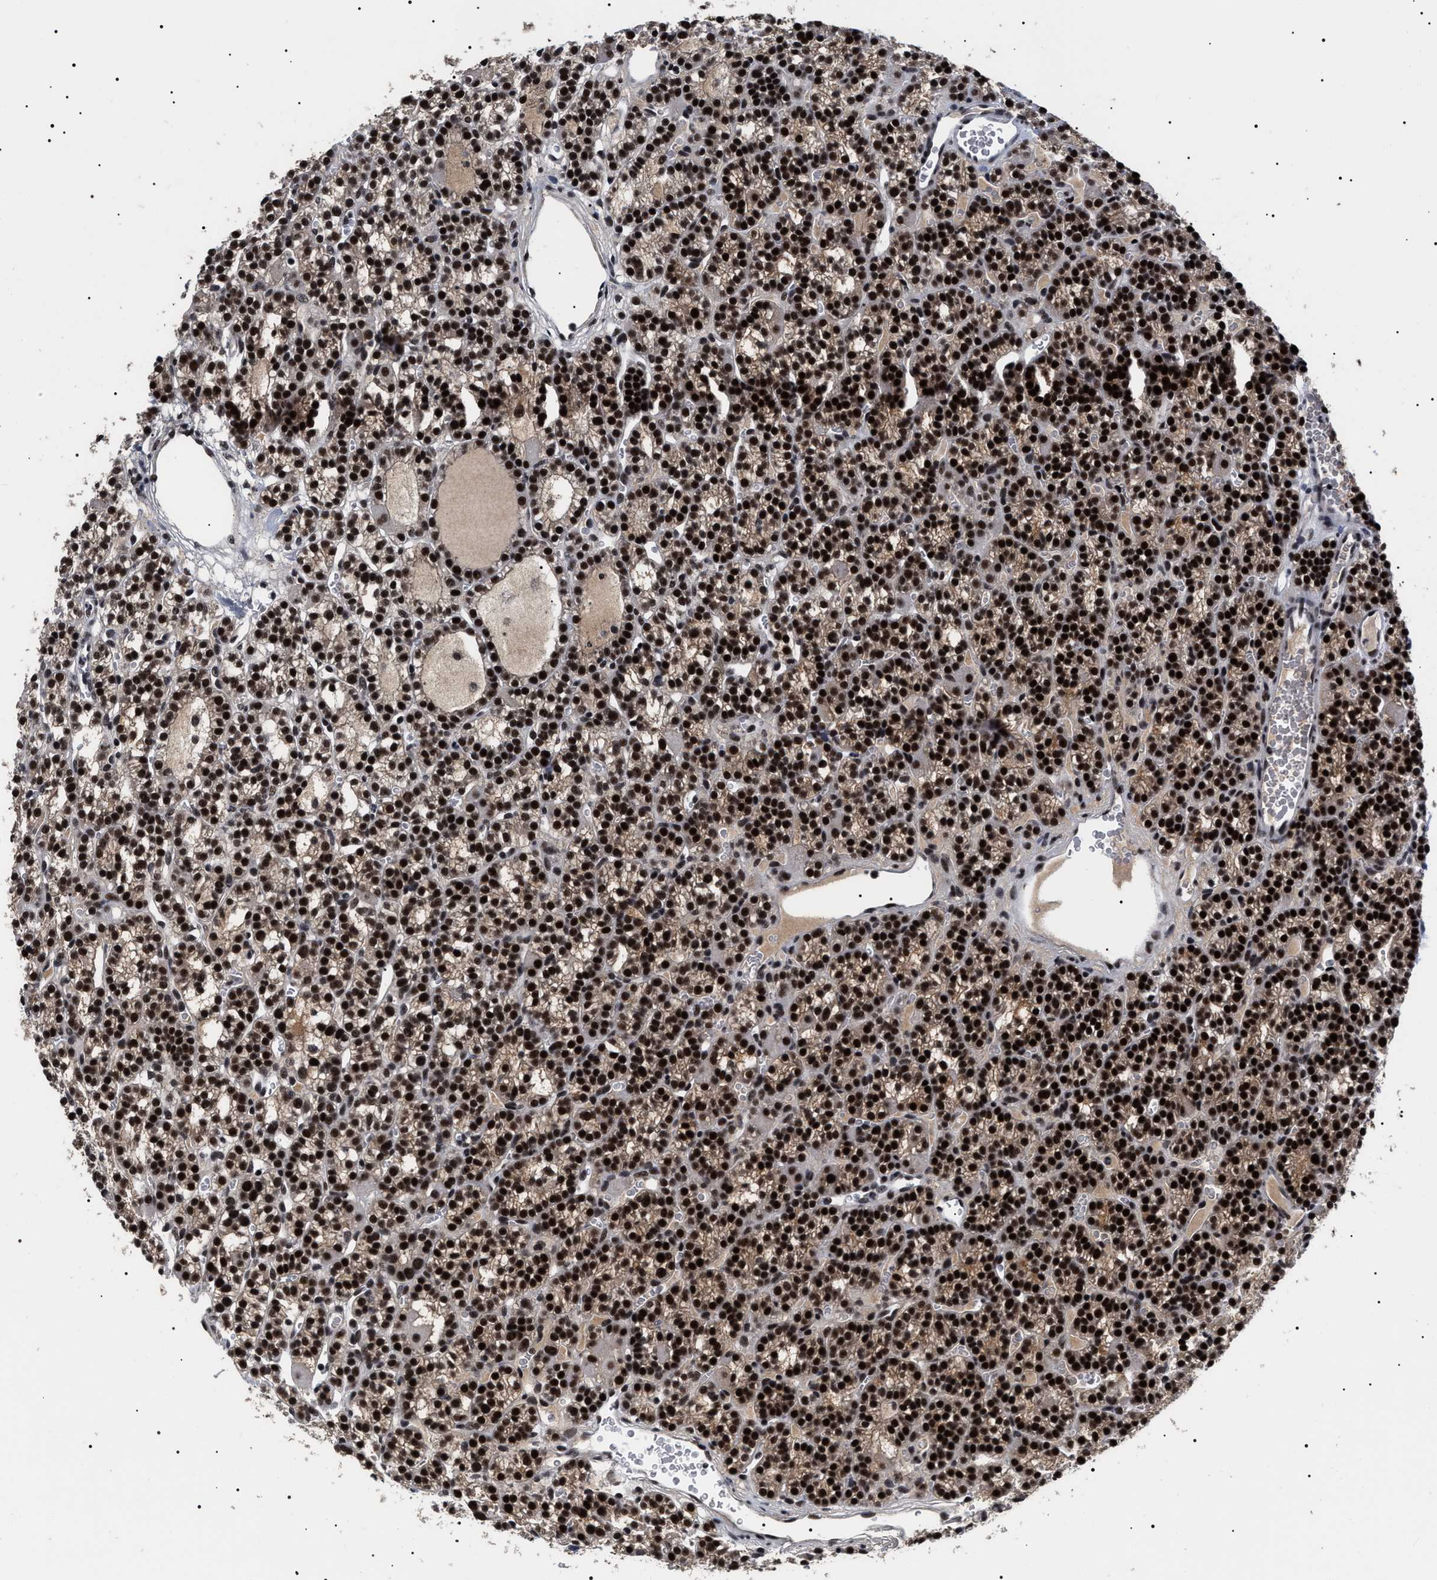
{"staining": {"intensity": "strong", "quantity": ">75%", "location": "cytoplasmic/membranous,nuclear"}, "tissue": "parathyroid gland", "cell_type": "Glandular cells", "image_type": "normal", "snomed": [{"axis": "morphology", "description": "Normal tissue, NOS"}, {"axis": "morphology", "description": "Adenoma, NOS"}, {"axis": "topography", "description": "Parathyroid gland"}], "caption": "Glandular cells exhibit high levels of strong cytoplasmic/membranous,nuclear staining in about >75% of cells in normal parathyroid gland. (DAB (3,3'-diaminobenzidine) IHC, brown staining for protein, blue staining for nuclei).", "gene": "CAAP1", "patient": {"sex": "female", "age": 58}}